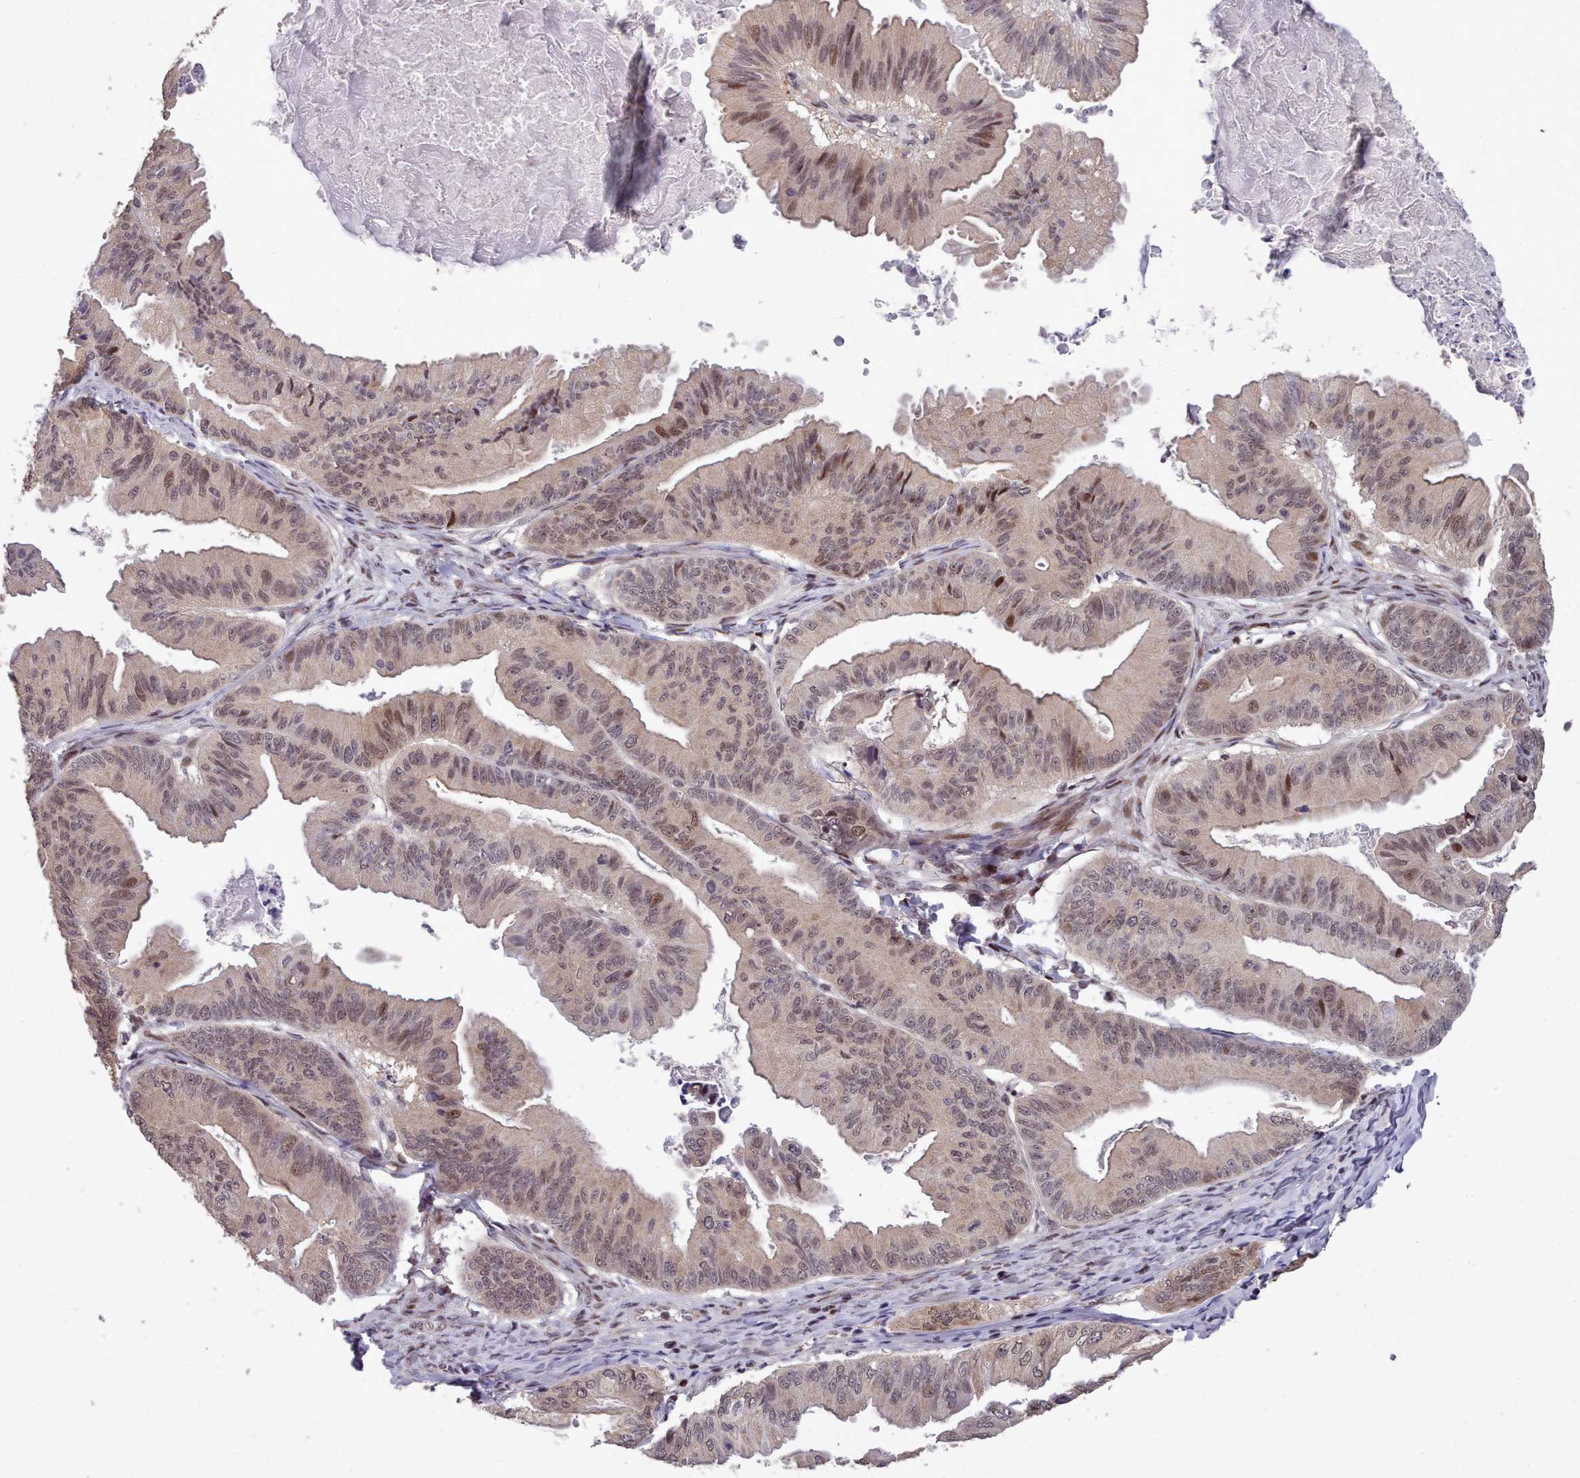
{"staining": {"intensity": "weak", "quantity": ">75%", "location": "nuclear"}, "tissue": "ovarian cancer", "cell_type": "Tumor cells", "image_type": "cancer", "snomed": [{"axis": "morphology", "description": "Cystadenocarcinoma, mucinous, NOS"}, {"axis": "topography", "description": "Ovary"}], "caption": "Immunohistochemistry histopathology image of neoplastic tissue: human mucinous cystadenocarcinoma (ovarian) stained using immunohistochemistry (IHC) reveals low levels of weak protein expression localized specifically in the nuclear of tumor cells, appearing as a nuclear brown color.", "gene": "ENSA", "patient": {"sex": "female", "age": 61}}